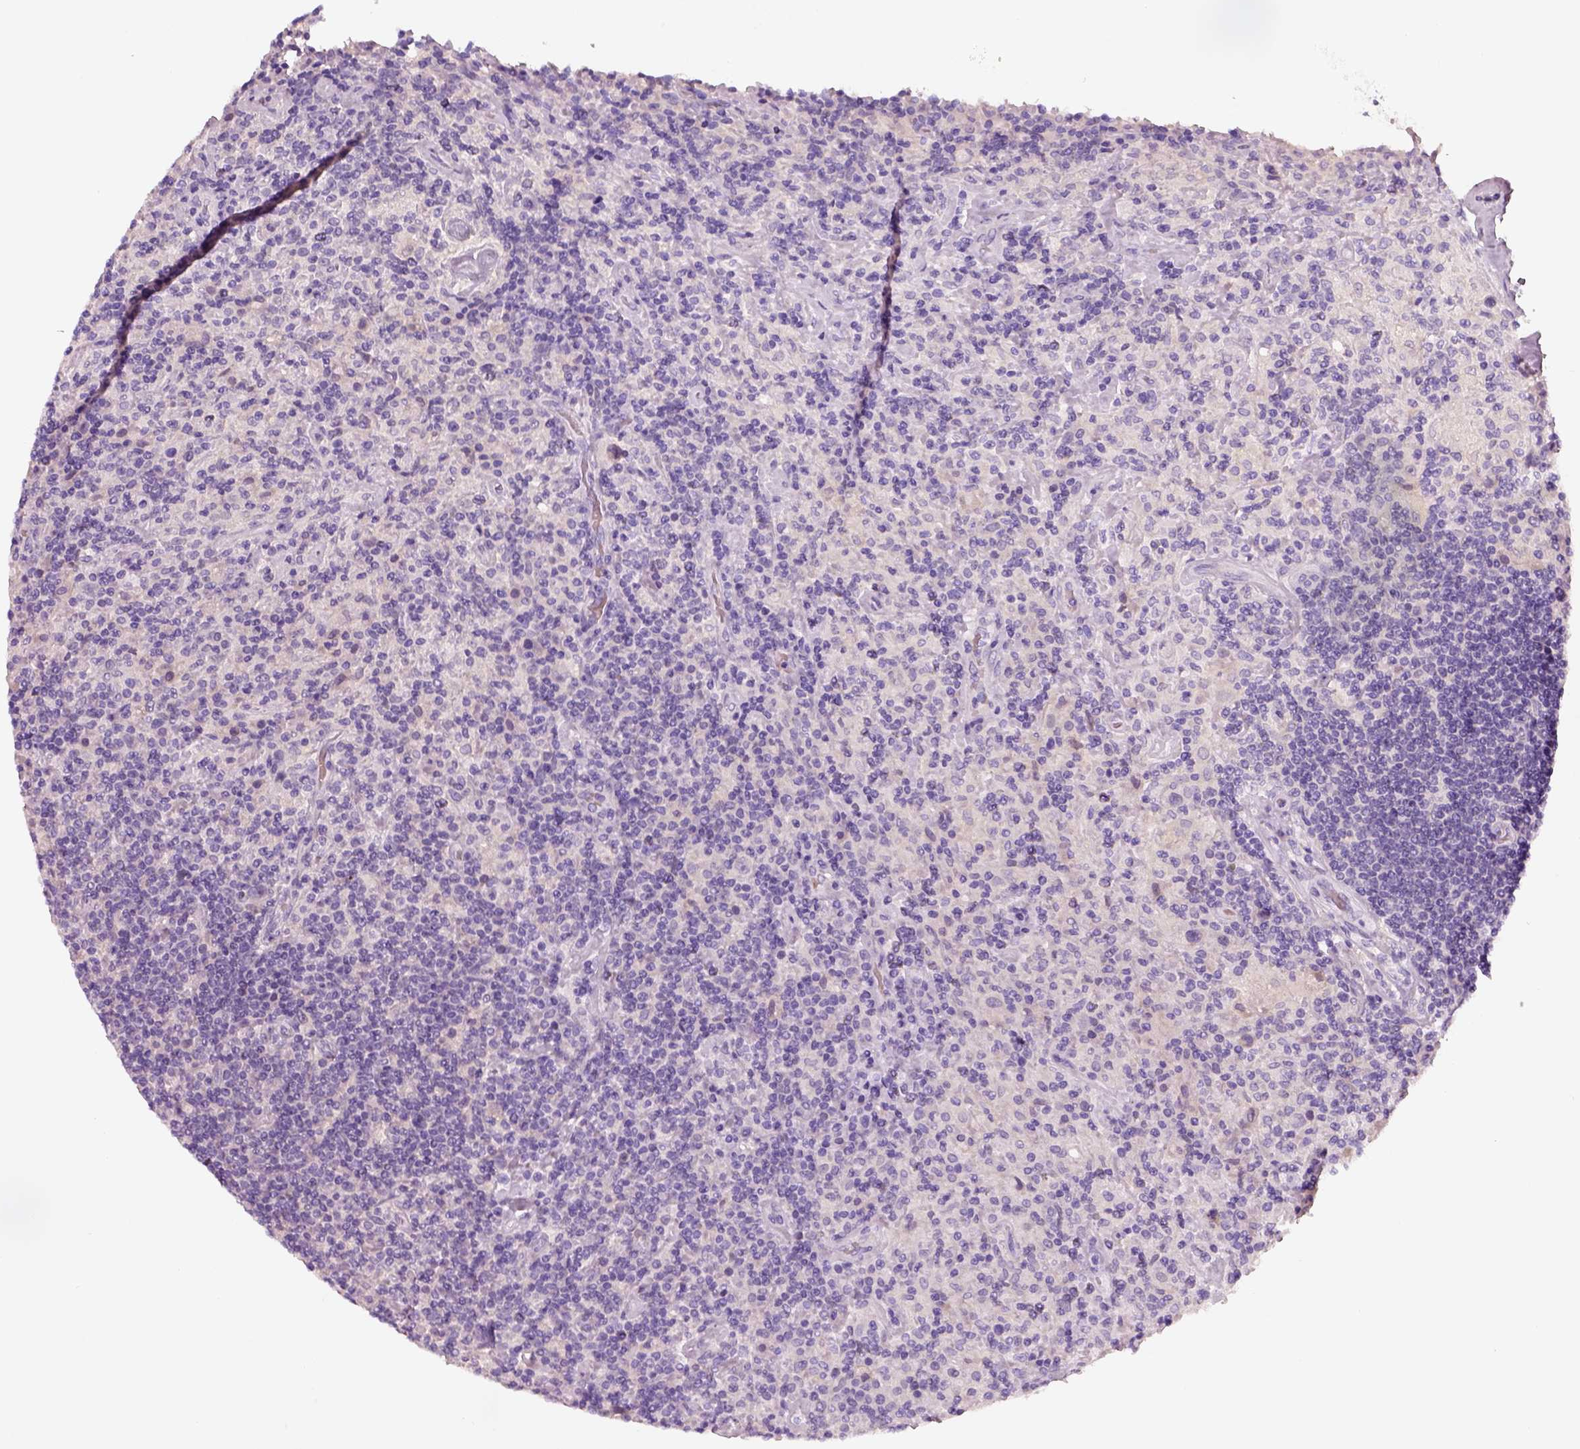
{"staining": {"intensity": "negative", "quantity": "none", "location": "none"}, "tissue": "lymphoma", "cell_type": "Tumor cells", "image_type": "cancer", "snomed": [{"axis": "morphology", "description": "Hodgkin's disease, NOS"}, {"axis": "topography", "description": "Lymph node"}], "caption": "Hodgkin's disease was stained to show a protein in brown. There is no significant staining in tumor cells. Nuclei are stained in blue.", "gene": "ELSPBP1", "patient": {"sex": "male", "age": 70}}